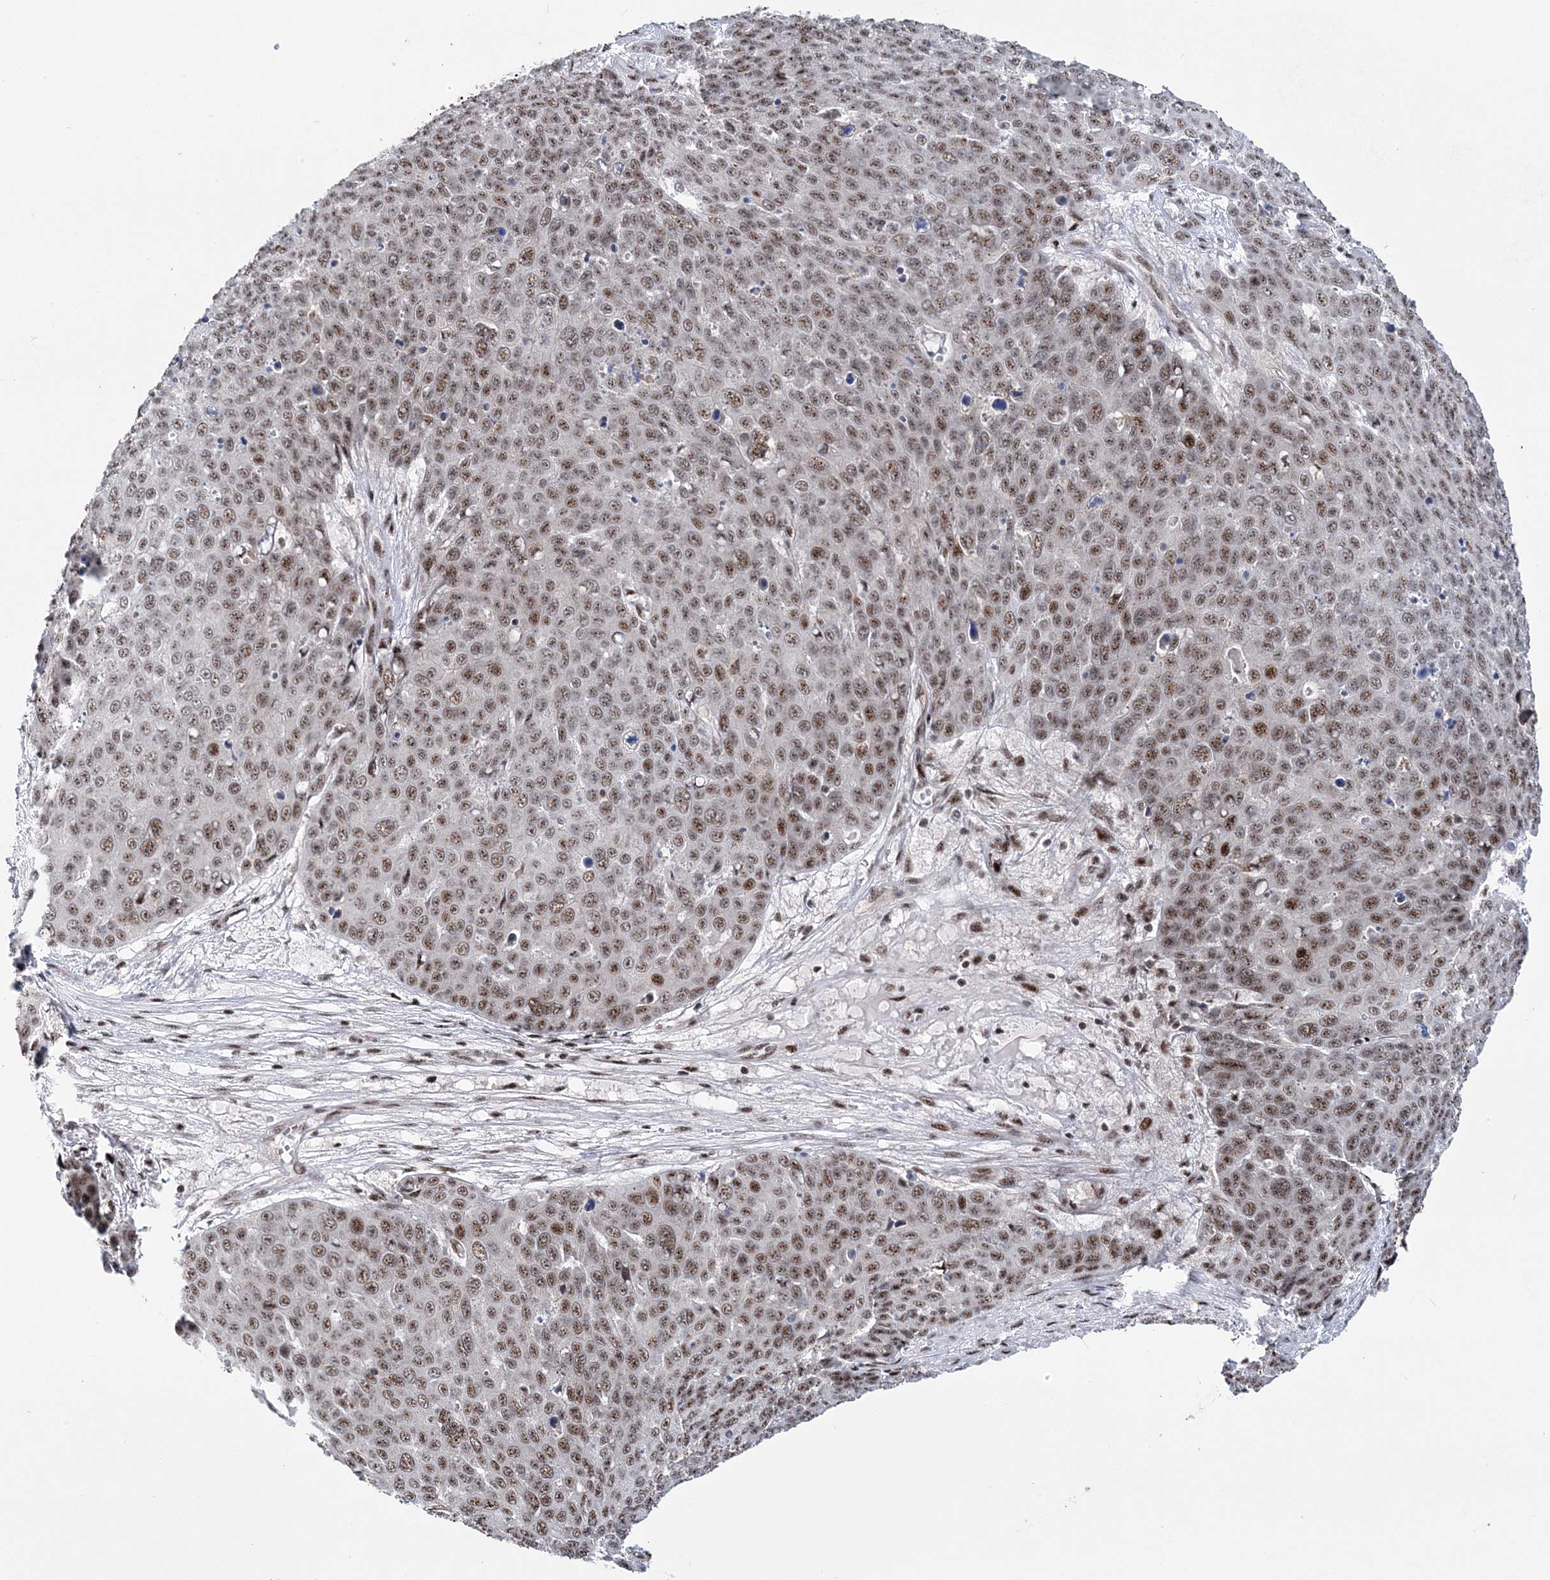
{"staining": {"intensity": "moderate", "quantity": "25%-75%", "location": "nuclear"}, "tissue": "skin cancer", "cell_type": "Tumor cells", "image_type": "cancer", "snomed": [{"axis": "morphology", "description": "Squamous cell carcinoma, NOS"}, {"axis": "topography", "description": "Skin"}], "caption": "Squamous cell carcinoma (skin) stained with IHC displays moderate nuclear expression in about 25%-75% of tumor cells.", "gene": "TATDN2", "patient": {"sex": "male", "age": 71}}